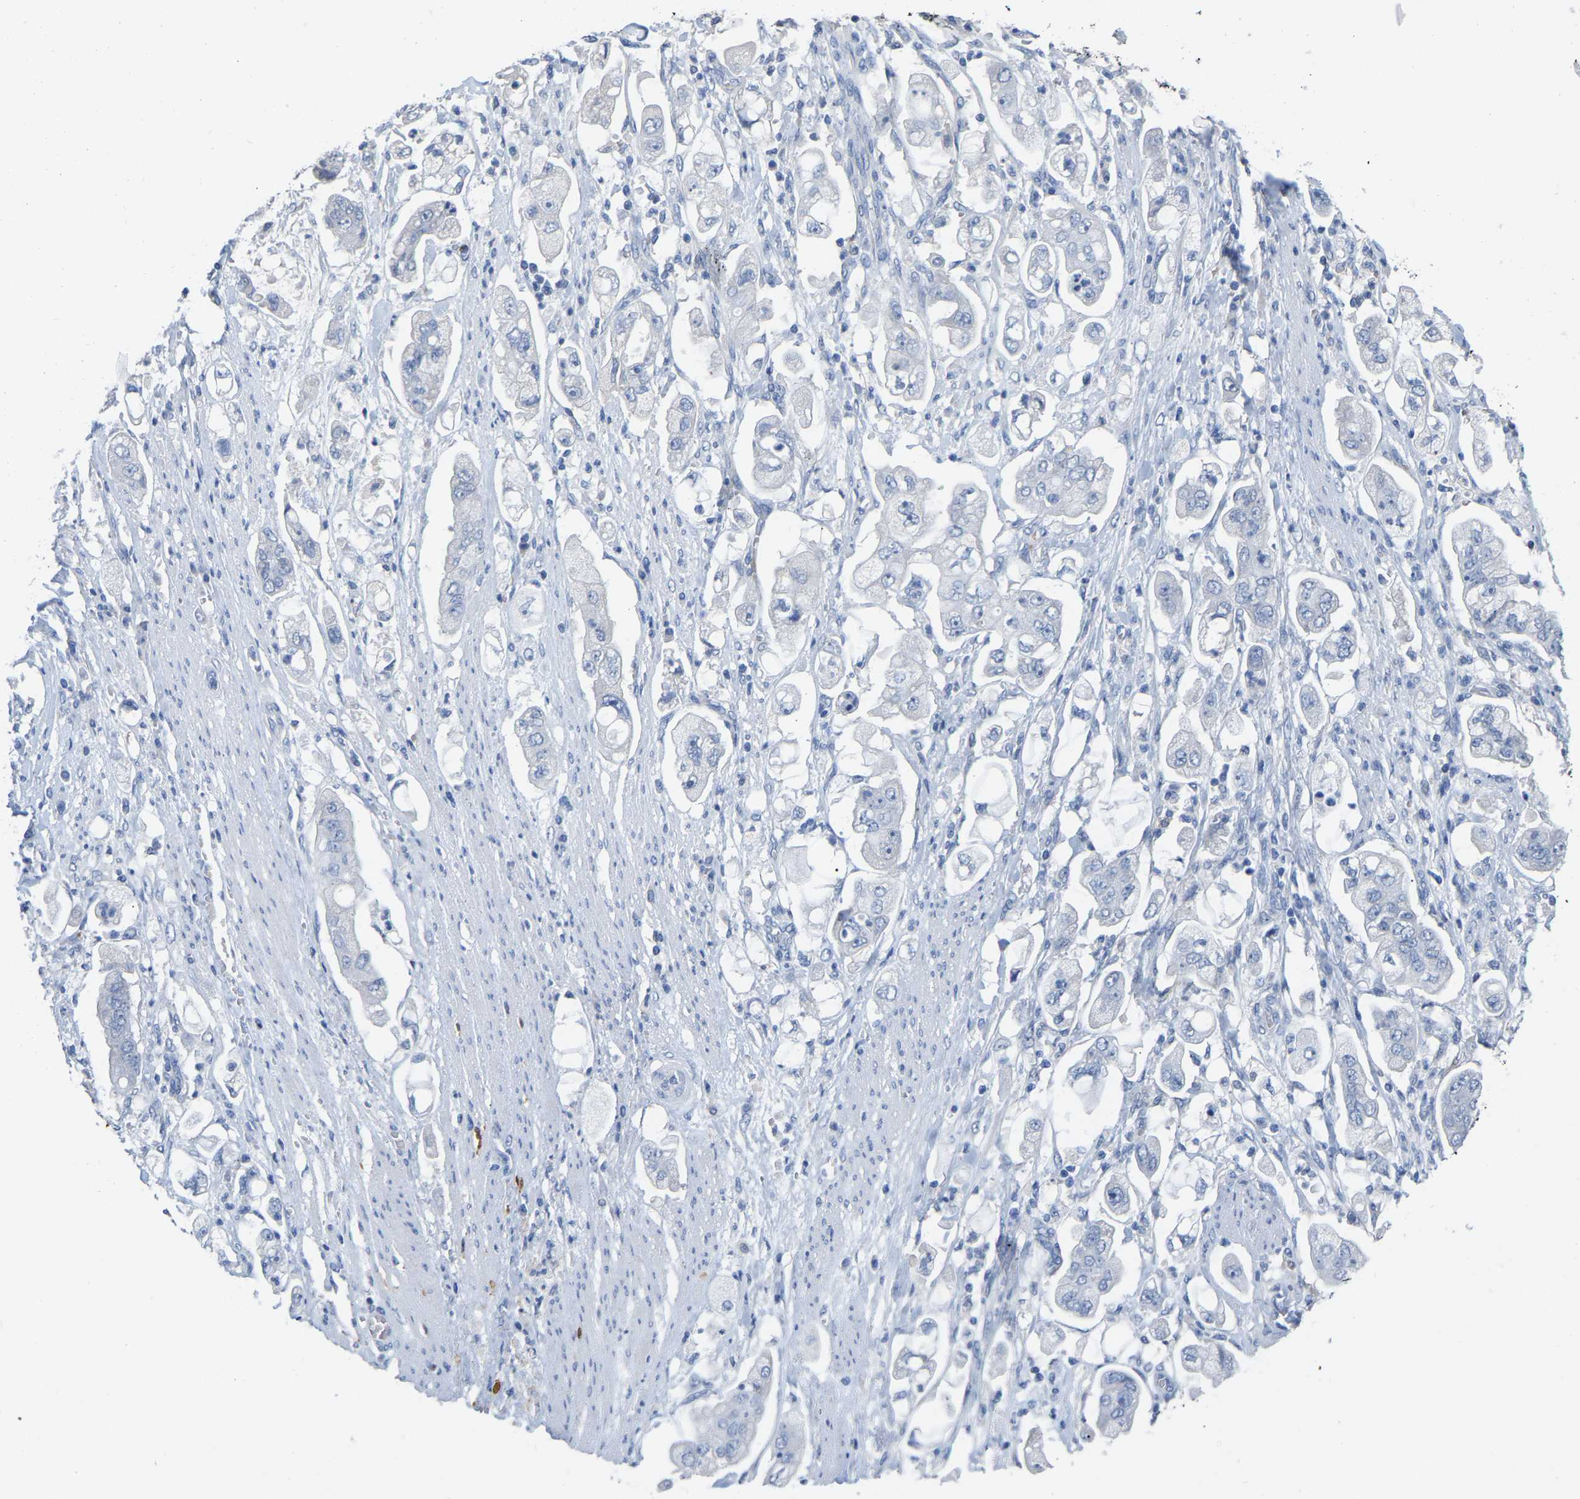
{"staining": {"intensity": "negative", "quantity": "none", "location": "none"}, "tissue": "stomach cancer", "cell_type": "Tumor cells", "image_type": "cancer", "snomed": [{"axis": "morphology", "description": "Adenocarcinoma, NOS"}, {"axis": "topography", "description": "Stomach"}], "caption": "Immunohistochemistry (IHC) micrograph of adenocarcinoma (stomach) stained for a protein (brown), which reveals no staining in tumor cells.", "gene": "ULBP2", "patient": {"sex": "male", "age": 62}}